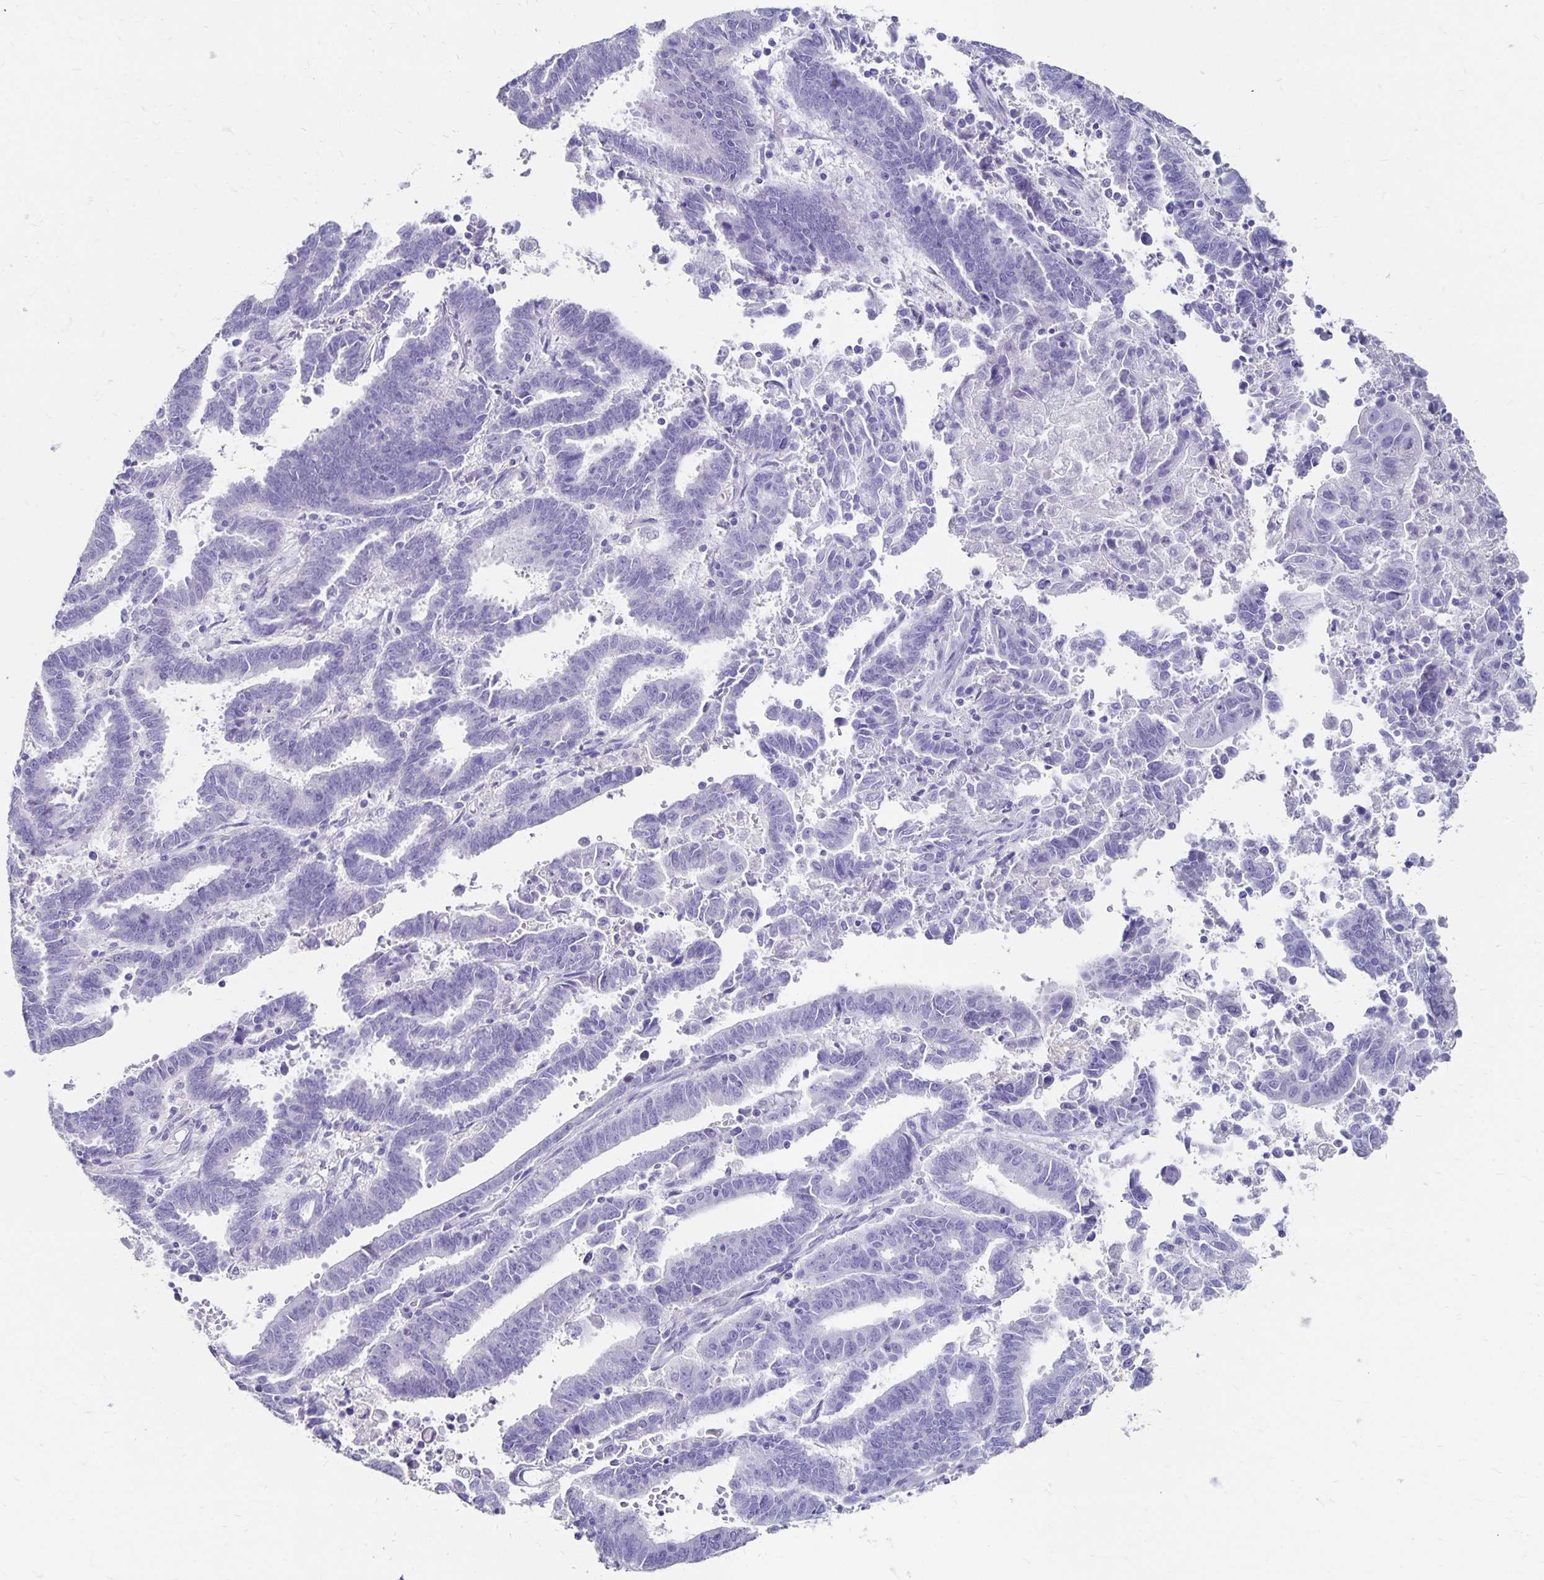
{"staining": {"intensity": "negative", "quantity": "none", "location": "none"}, "tissue": "endometrial cancer", "cell_type": "Tumor cells", "image_type": "cancer", "snomed": [{"axis": "morphology", "description": "Adenocarcinoma, NOS"}, {"axis": "topography", "description": "Uterus"}], "caption": "There is no significant expression in tumor cells of endometrial cancer (adenocarcinoma).", "gene": "DYNLT4", "patient": {"sex": "female", "age": 83}}